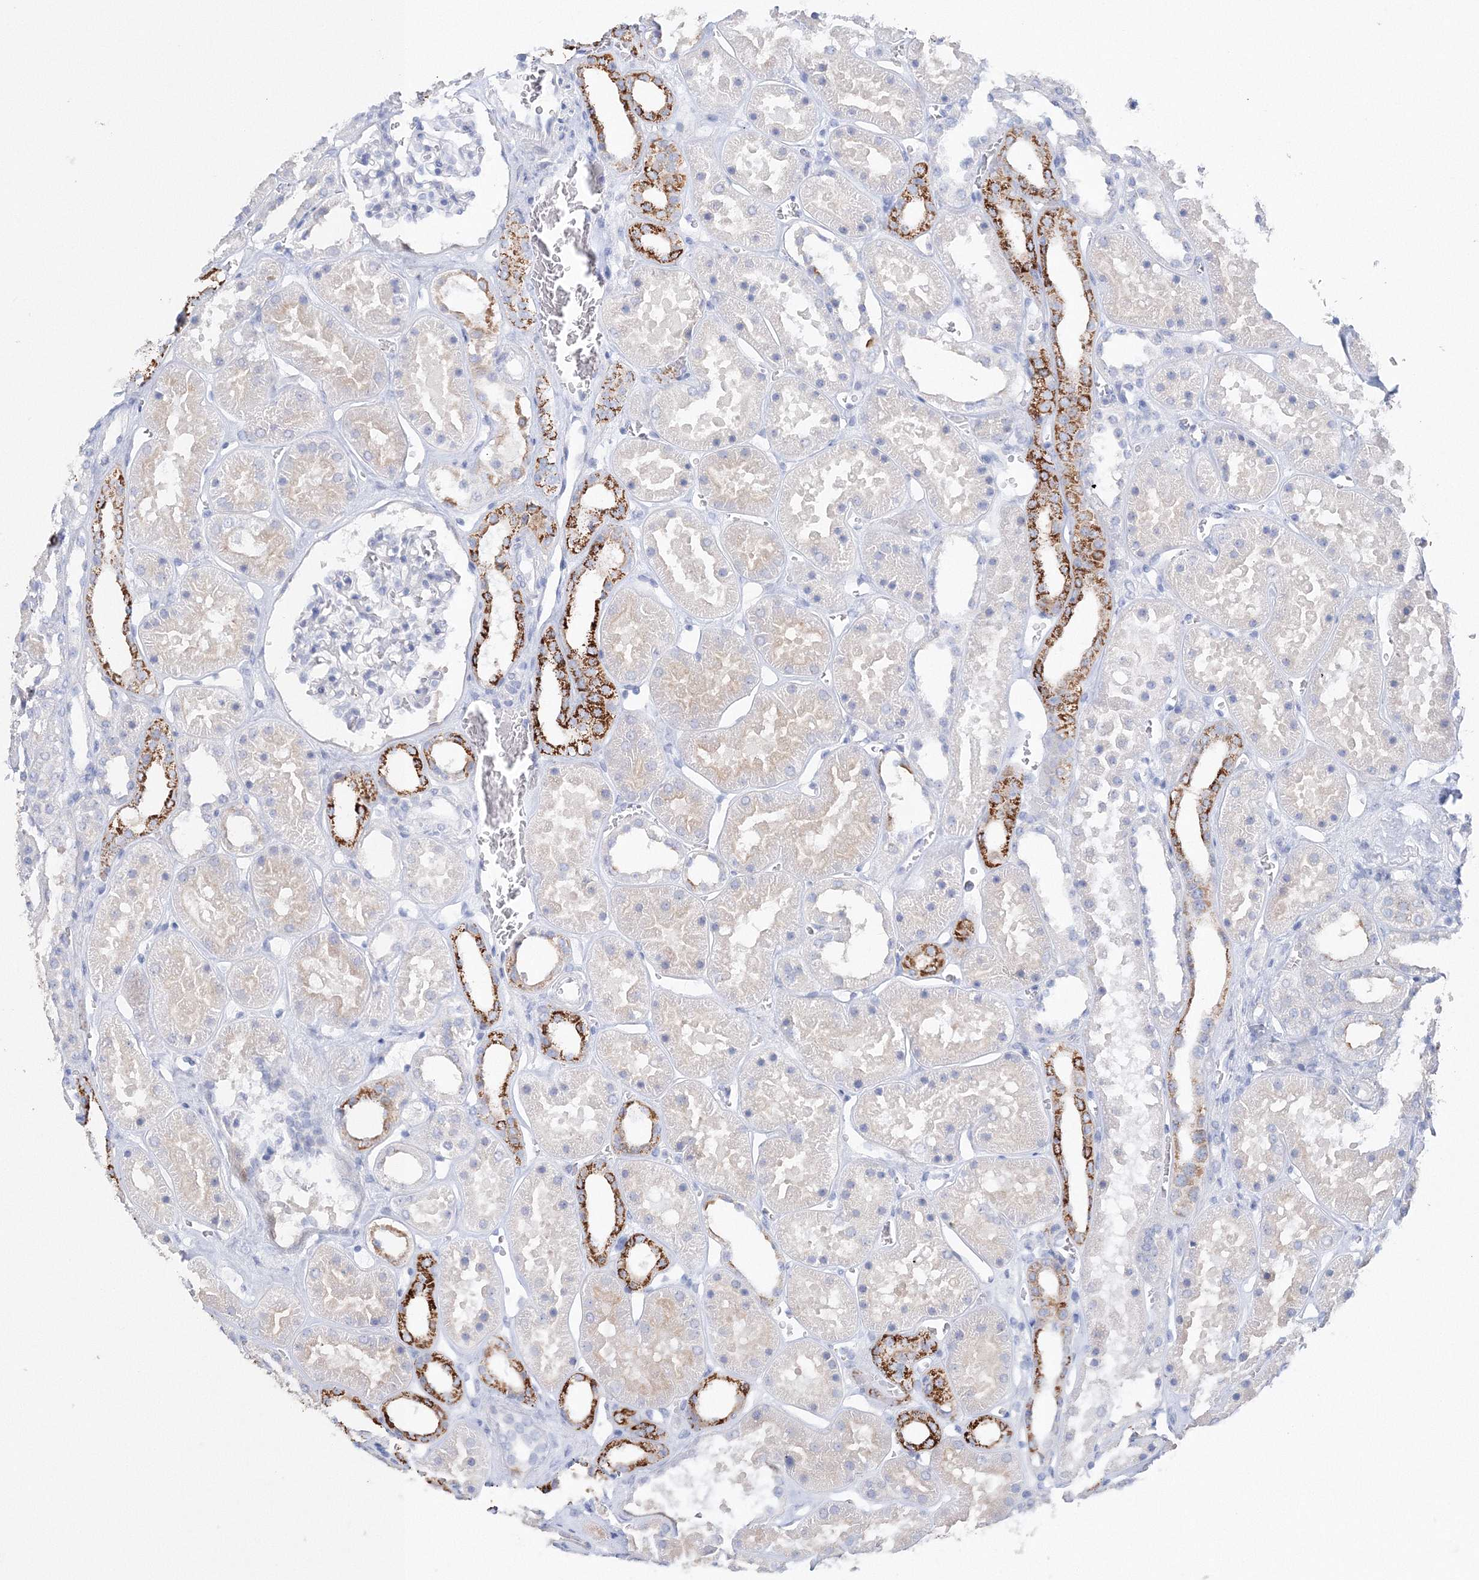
{"staining": {"intensity": "negative", "quantity": "none", "location": "none"}, "tissue": "kidney", "cell_type": "Cells in glomeruli", "image_type": "normal", "snomed": [{"axis": "morphology", "description": "Normal tissue, NOS"}, {"axis": "topography", "description": "Kidney"}], "caption": "This is an IHC image of normal kidney. There is no staining in cells in glomeruli.", "gene": "HMGCS1", "patient": {"sex": "female", "age": 41}}